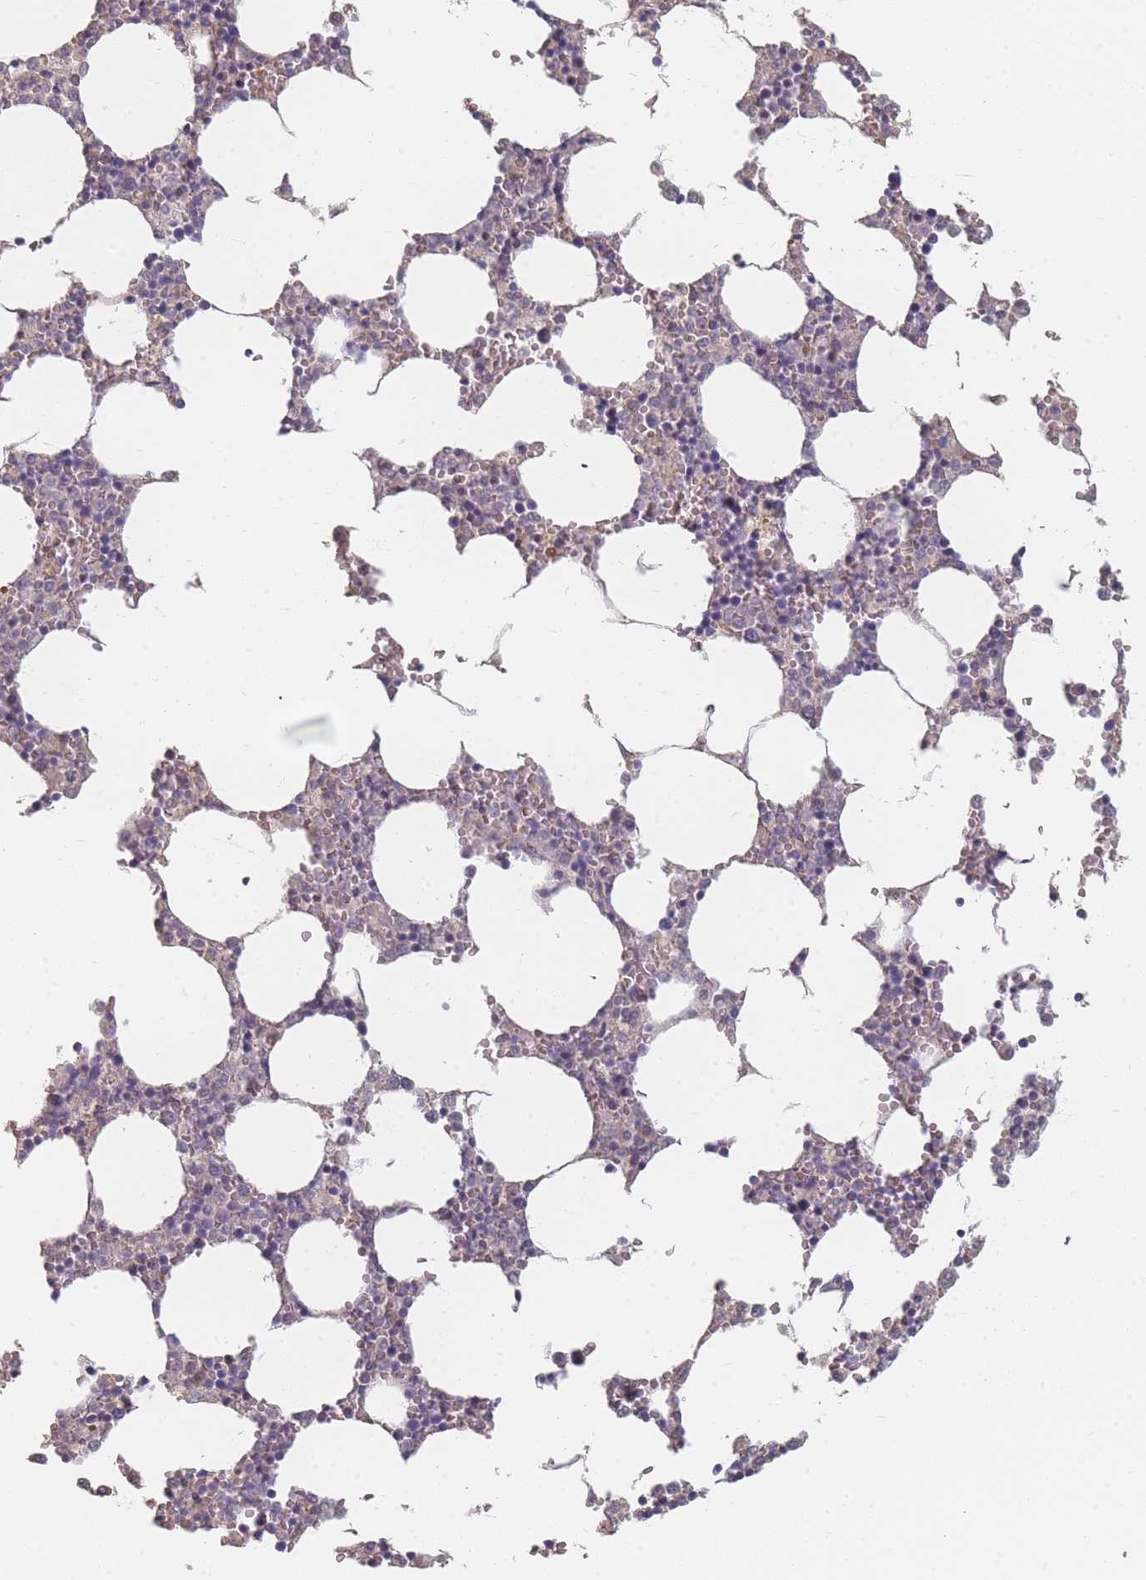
{"staining": {"intensity": "negative", "quantity": "none", "location": "none"}, "tissue": "bone marrow", "cell_type": "Hematopoietic cells", "image_type": "normal", "snomed": [{"axis": "morphology", "description": "Normal tissue, NOS"}, {"axis": "topography", "description": "Bone marrow"}], "caption": "DAB (3,3'-diaminobenzidine) immunohistochemical staining of normal human bone marrow exhibits no significant positivity in hematopoietic cells.", "gene": "RFTN1", "patient": {"sex": "female", "age": 64}}